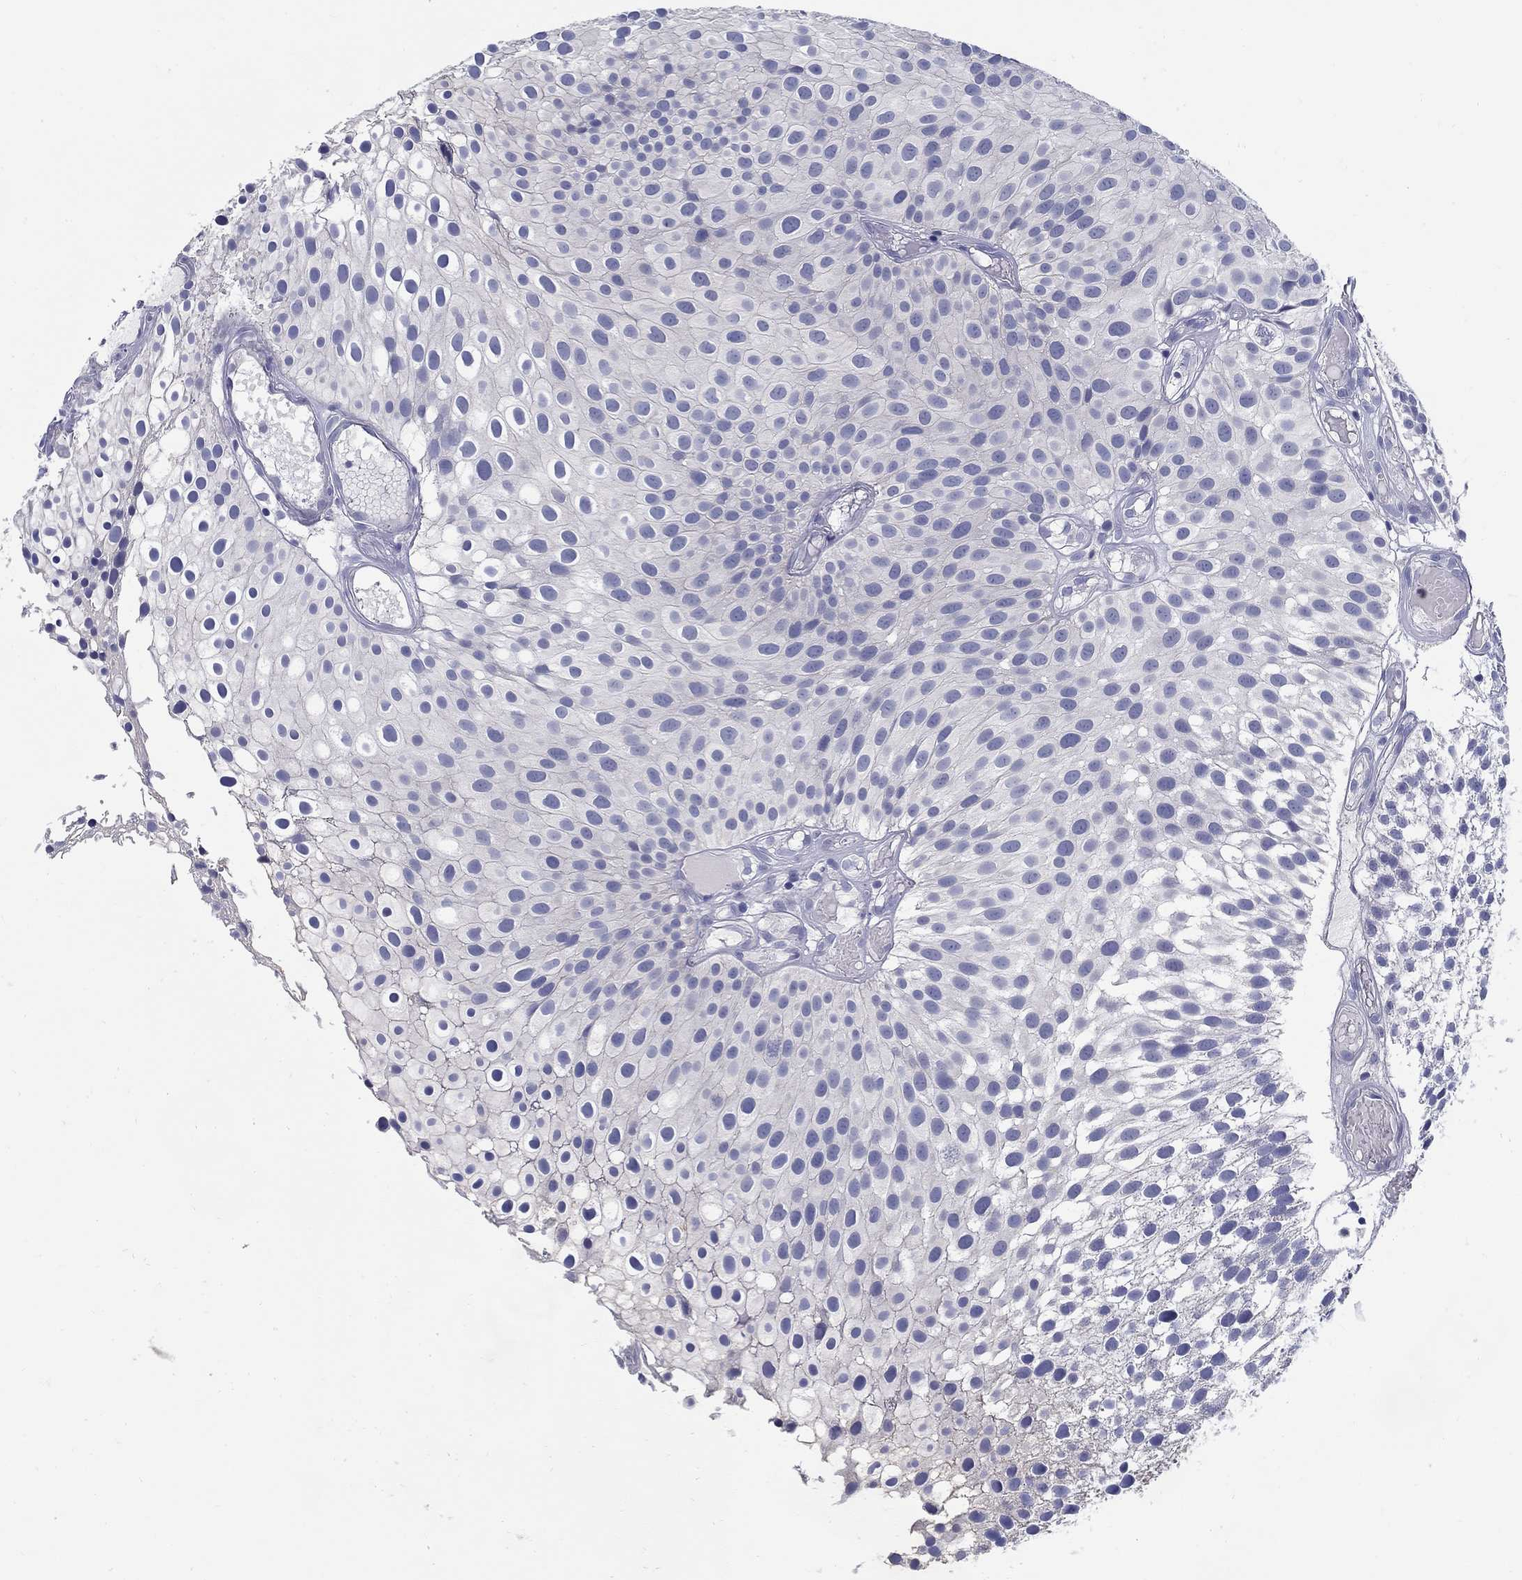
{"staining": {"intensity": "negative", "quantity": "none", "location": "none"}, "tissue": "urothelial cancer", "cell_type": "Tumor cells", "image_type": "cancer", "snomed": [{"axis": "morphology", "description": "Urothelial carcinoma, Low grade"}, {"axis": "topography", "description": "Urinary bladder"}], "caption": "High power microscopy histopathology image of an immunohistochemistry micrograph of urothelial cancer, revealing no significant expression in tumor cells.", "gene": "ABCA4", "patient": {"sex": "male", "age": 79}}